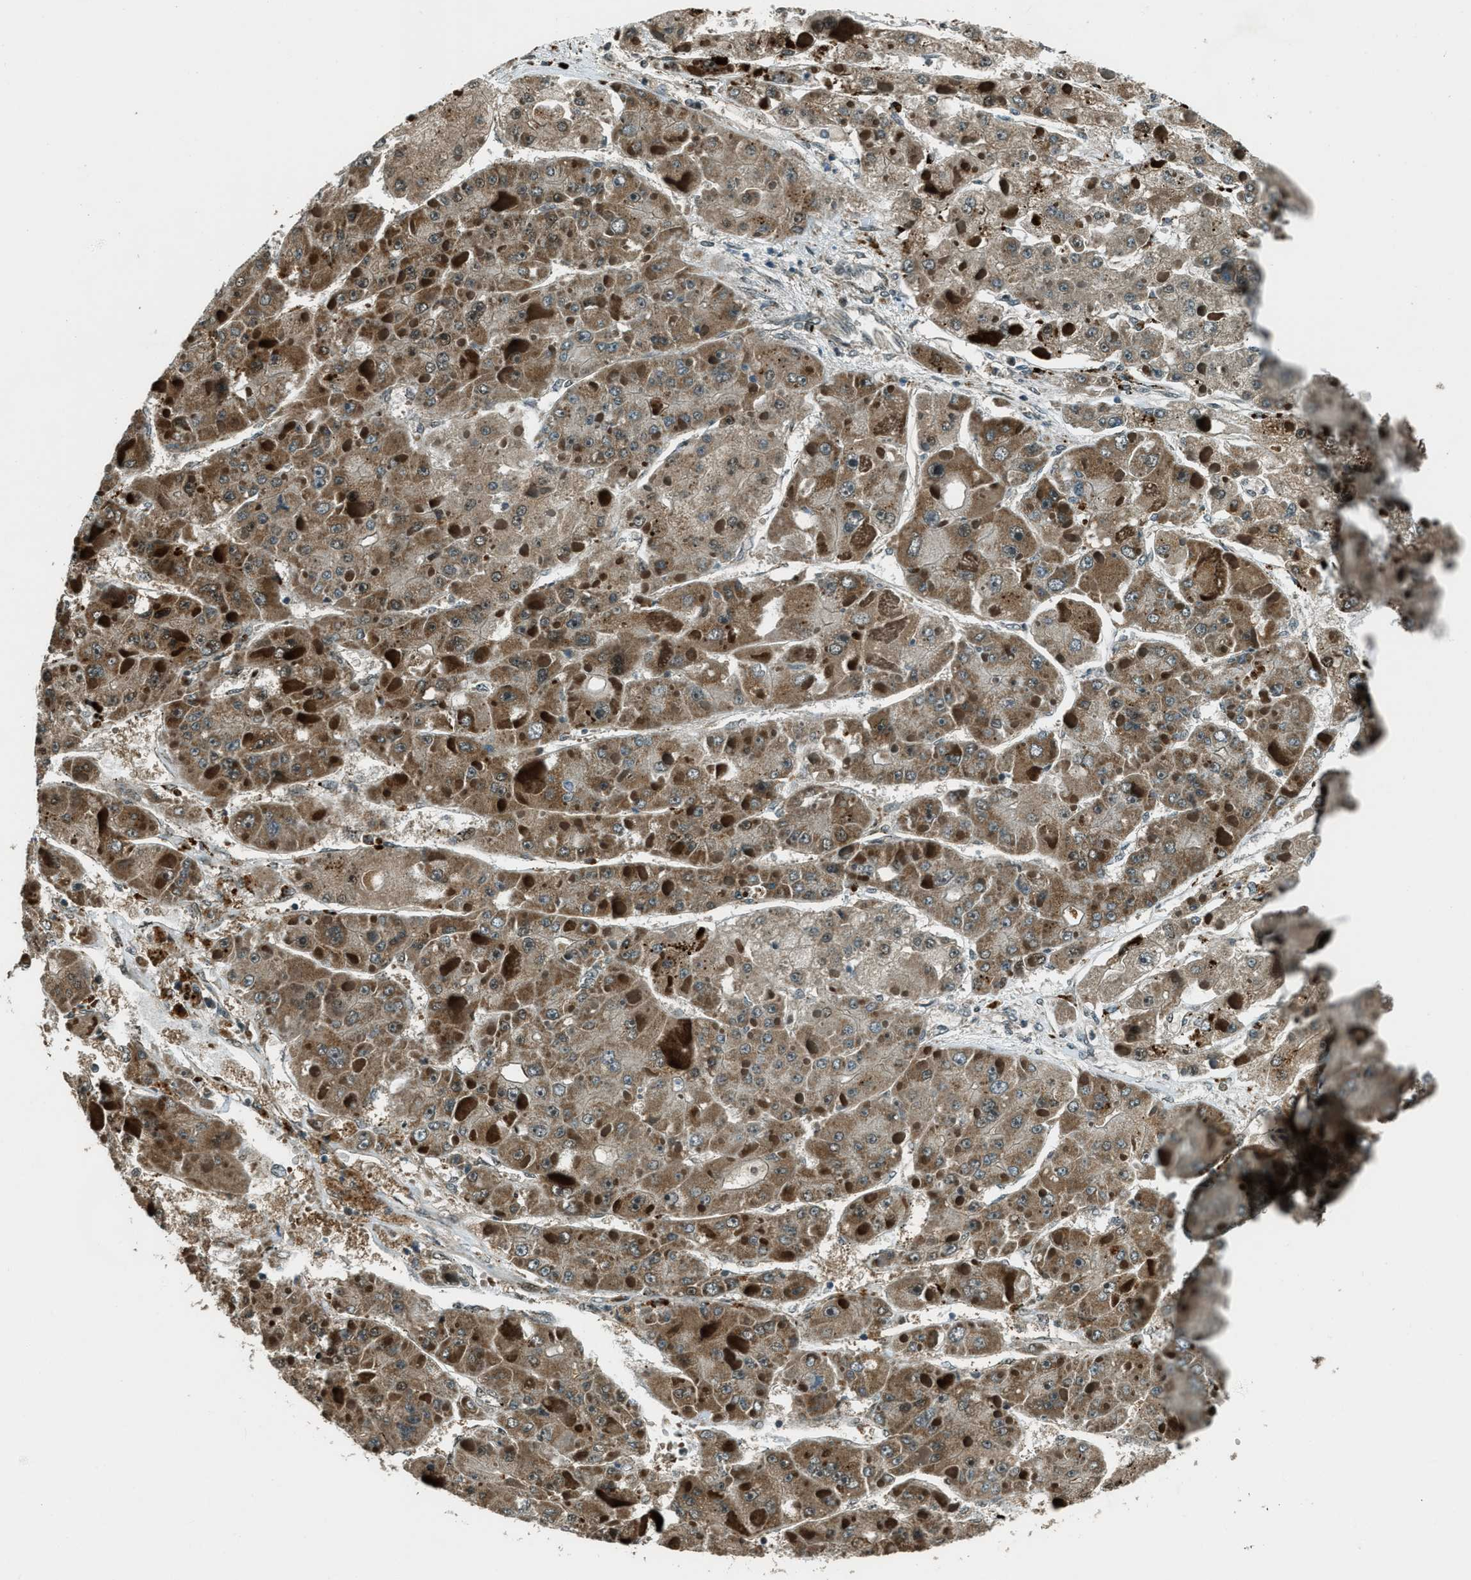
{"staining": {"intensity": "moderate", "quantity": ">75%", "location": "cytoplasmic/membranous"}, "tissue": "liver cancer", "cell_type": "Tumor cells", "image_type": "cancer", "snomed": [{"axis": "morphology", "description": "Carcinoma, Hepatocellular, NOS"}, {"axis": "topography", "description": "Liver"}], "caption": "About >75% of tumor cells in human liver cancer (hepatocellular carcinoma) display moderate cytoplasmic/membranous protein expression as visualized by brown immunohistochemical staining.", "gene": "TARDBP", "patient": {"sex": "female", "age": 73}}